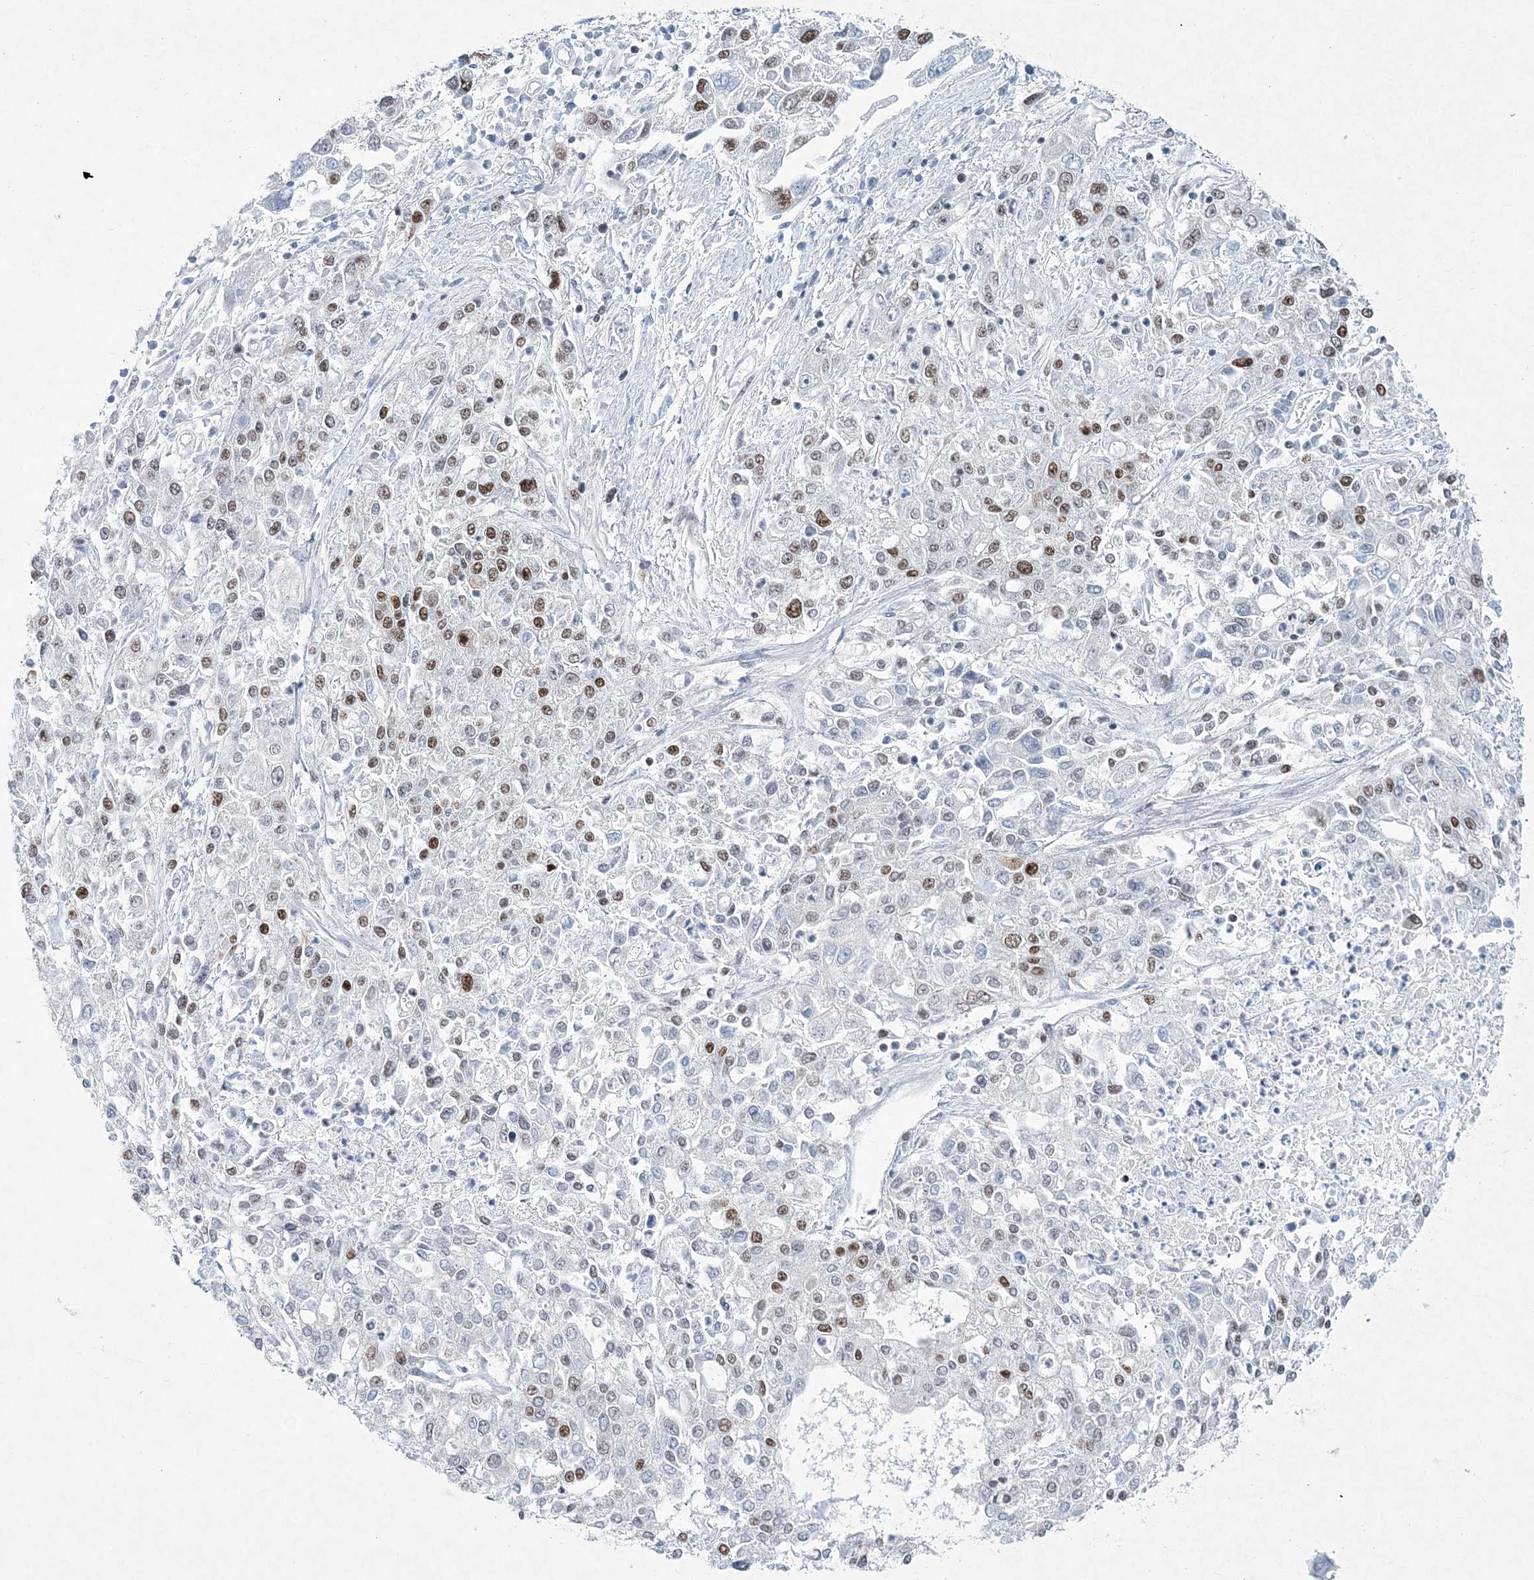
{"staining": {"intensity": "moderate", "quantity": "<25%", "location": "nuclear"}, "tissue": "endometrial cancer", "cell_type": "Tumor cells", "image_type": "cancer", "snomed": [{"axis": "morphology", "description": "Adenocarcinoma, NOS"}, {"axis": "topography", "description": "Endometrium"}], "caption": "Endometrial adenocarcinoma stained with immunohistochemistry displays moderate nuclear staining in approximately <25% of tumor cells.", "gene": "LRRFIP2", "patient": {"sex": "female", "age": 49}}